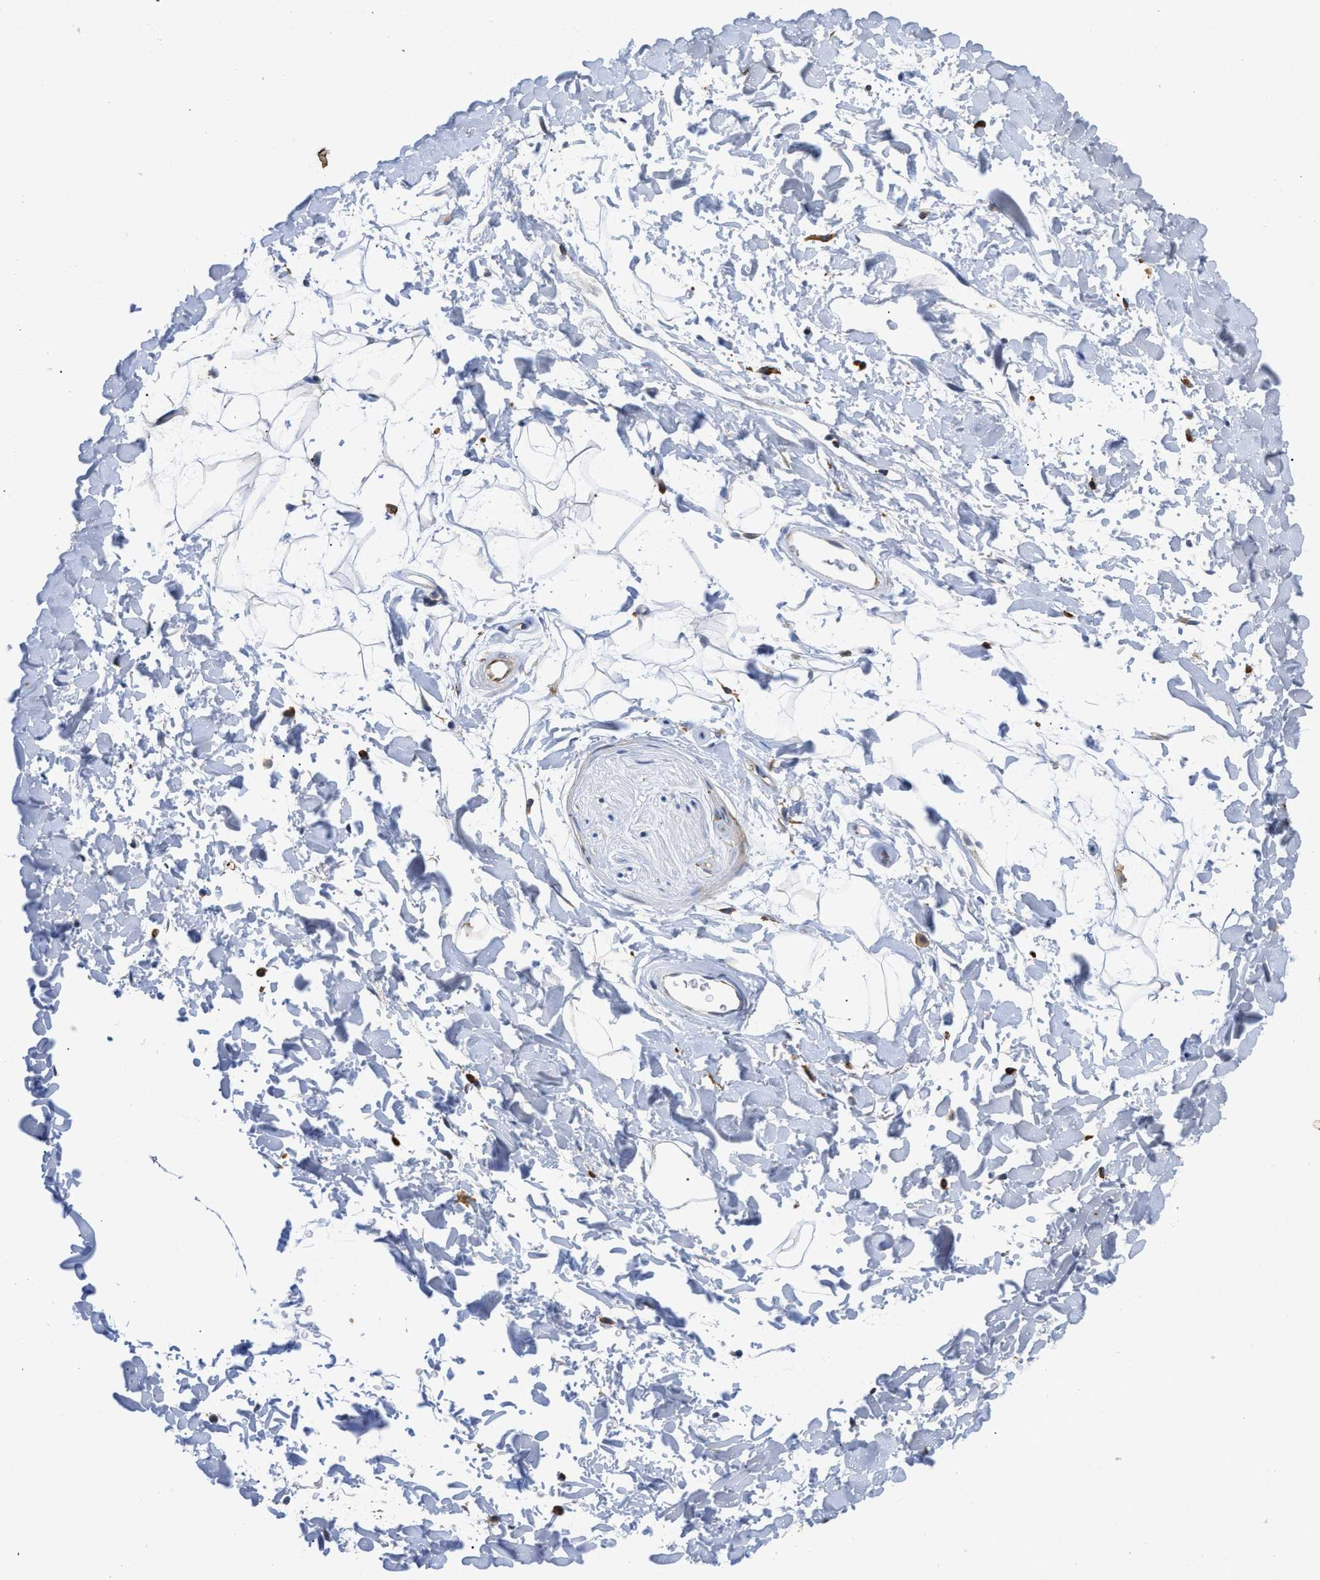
{"staining": {"intensity": "negative", "quantity": "none", "location": "none"}, "tissue": "adipose tissue", "cell_type": "Adipocytes", "image_type": "normal", "snomed": [{"axis": "morphology", "description": "Normal tissue, NOS"}, {"axis": "topography", "description": "Soft tissue"}], "caption": "High magnification brightfield microscopy of unremarkable adipose tissue stained with DAB (brown) and counterstained with hematoxylin (blue): adipocytes show no significant staining.", "gene": "ENPP4", "patient": {"sex": "male", "age": 72}}